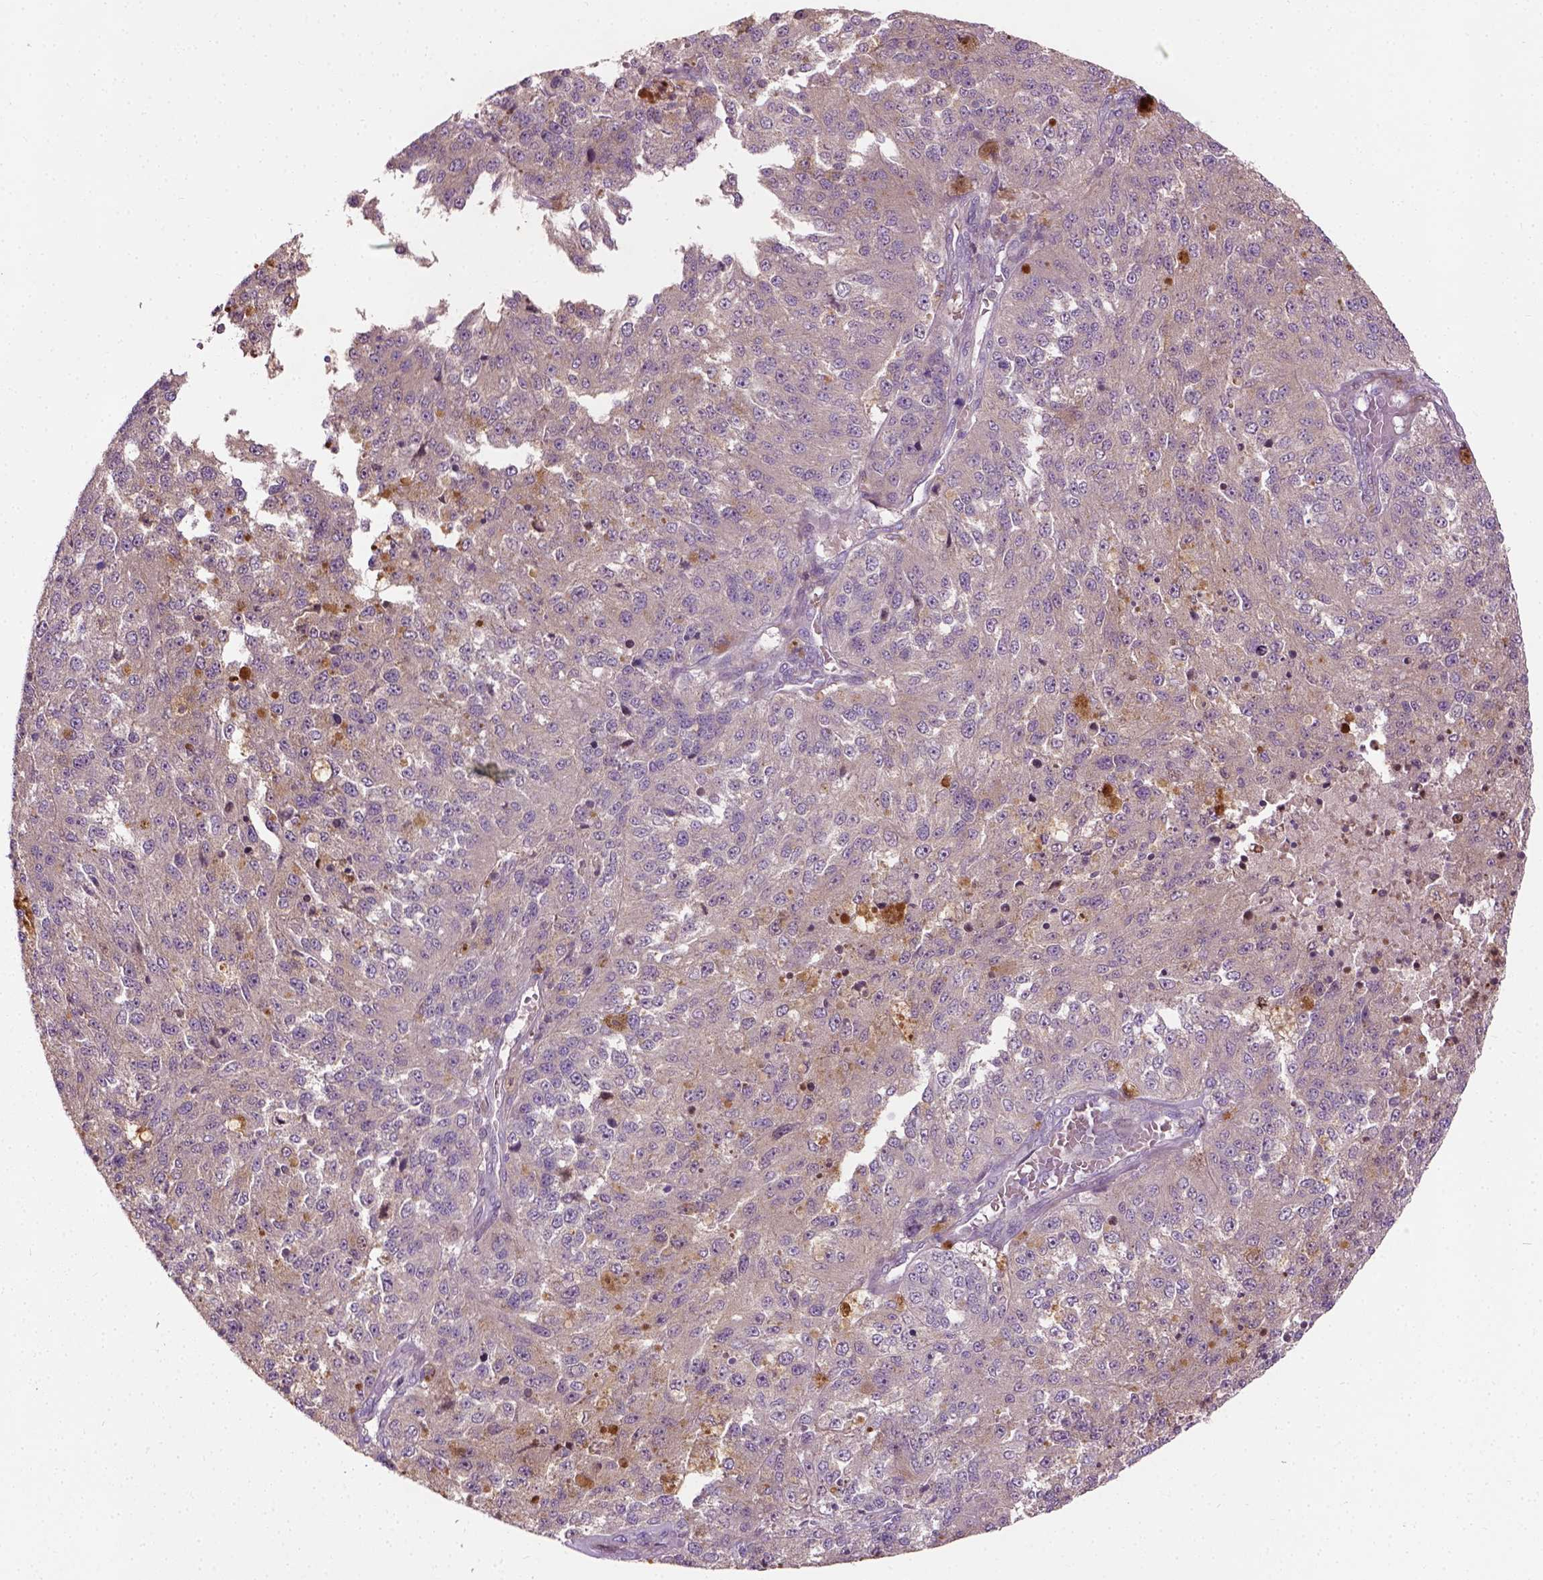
{"staining": {"intensity": "weak", "quantity": ">75%", "location": "cytoplasmic/membranous"}, "tissue": "melanoma", "cell_type": "Tumor cells", "image_type": "cancer", "snomed": [{"axis": "morphology", "description": "Malignant melanoma, Metastatic site"}, {"axis": "topography", "description": "Lymph node"}], "caption": "This is a photomicrograph of immunohistochemistry (IHC) staining of melanoma, which shows weak positivity in the cytoplasmic/membranous of tumor cells.", "gene": "PKP3", "patient": {"sex": "female", "age": 64}}